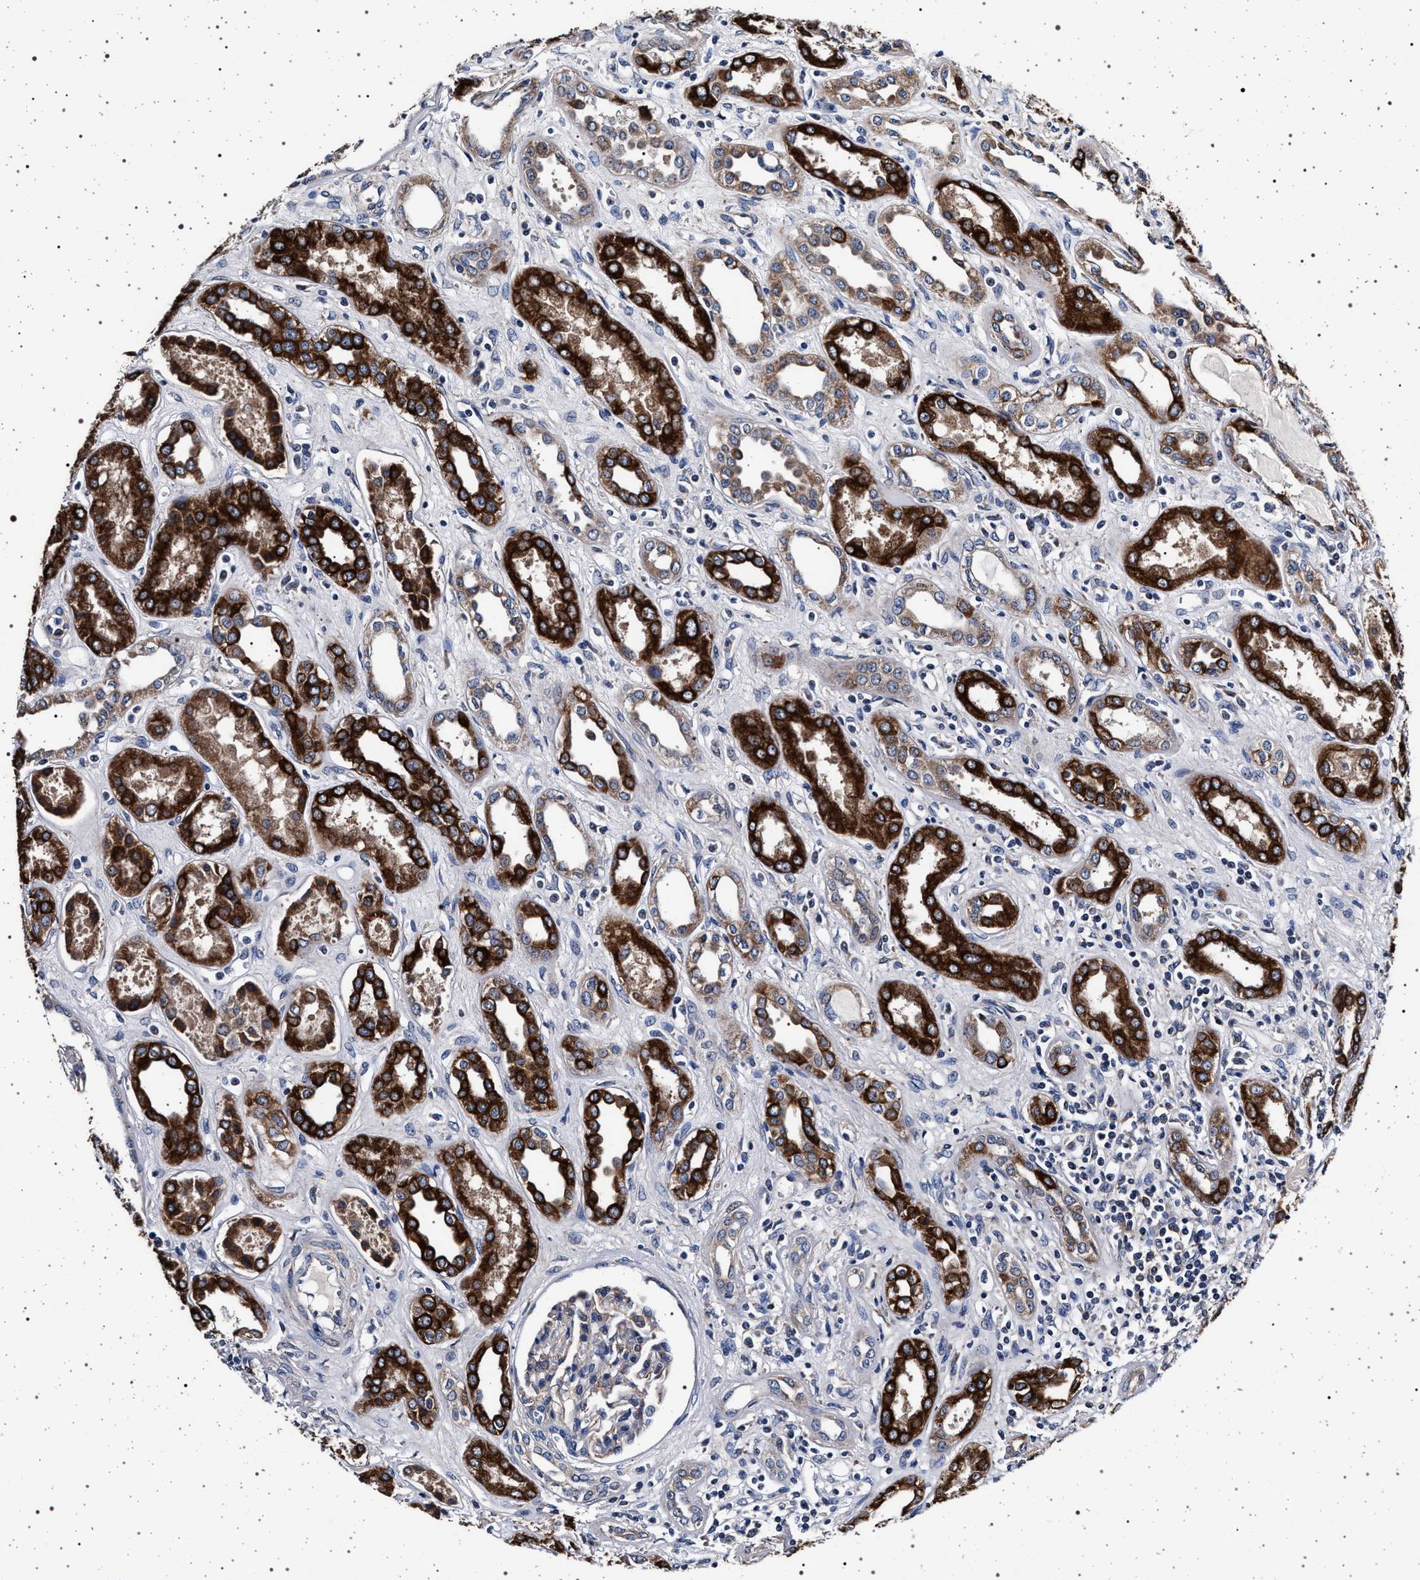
{"staining": {"intensity": "moderate", "quantity": "<25%", "location": "cytoplasmic/membranous"}, "tissue": "kidney", "cell_type": "Cells in glomeruli", "image_type": "normal", "snomed": [{"axis": "morphology", "description": "Normal tissue, NOS"}, {"axis": "topography", "description": "Kidney"}], "caption": "Human kidney stained with a protein marker reveals moderate staining in cells in glomeruli.", "gene": "MAP3K2", "patient": {"sex": "male", "age": 59}}